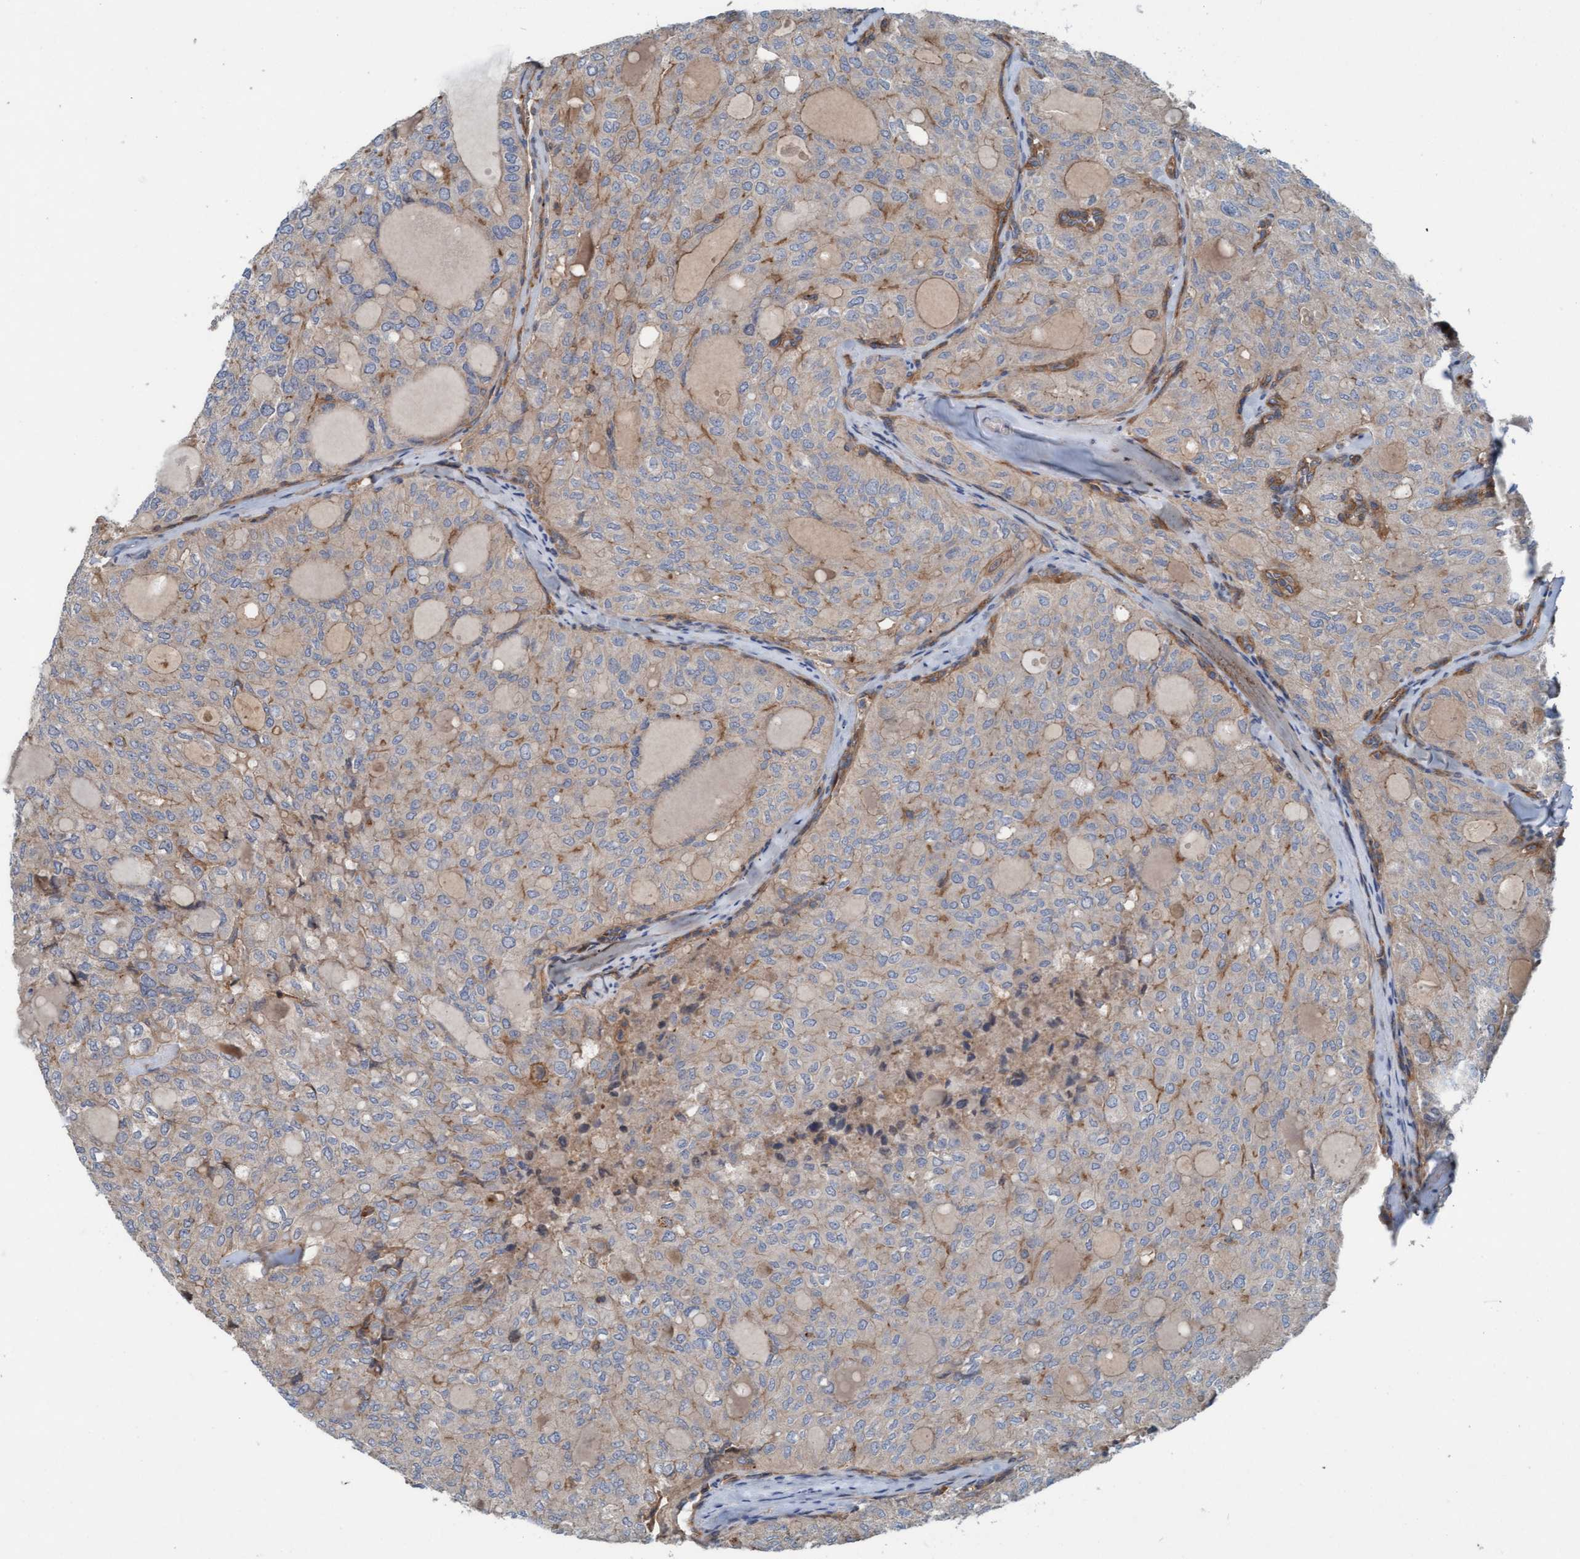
{"staining": {"intensity": "moderate", "quantity": "<25%", "location": "cytoplasmic/membranous"}, "tissue": "thyroid cancer", "cell_type": "Tumor cells", "image_type": "cancer", "snomed": [{"axis": "morphology", "description": "Follicular adenoma carcinoma, NOS"}, {"axis": "topography", "description": "Thyroid gland"}], "caption": "Protein analysis of thyroid follicular adenoma carcinoma tissue exhibits moderate cytoplasmic/membranous expression in about <25% of tumor cells.", "gene": "ERAL1", "patient": {"sex": "male", "age": 75}}